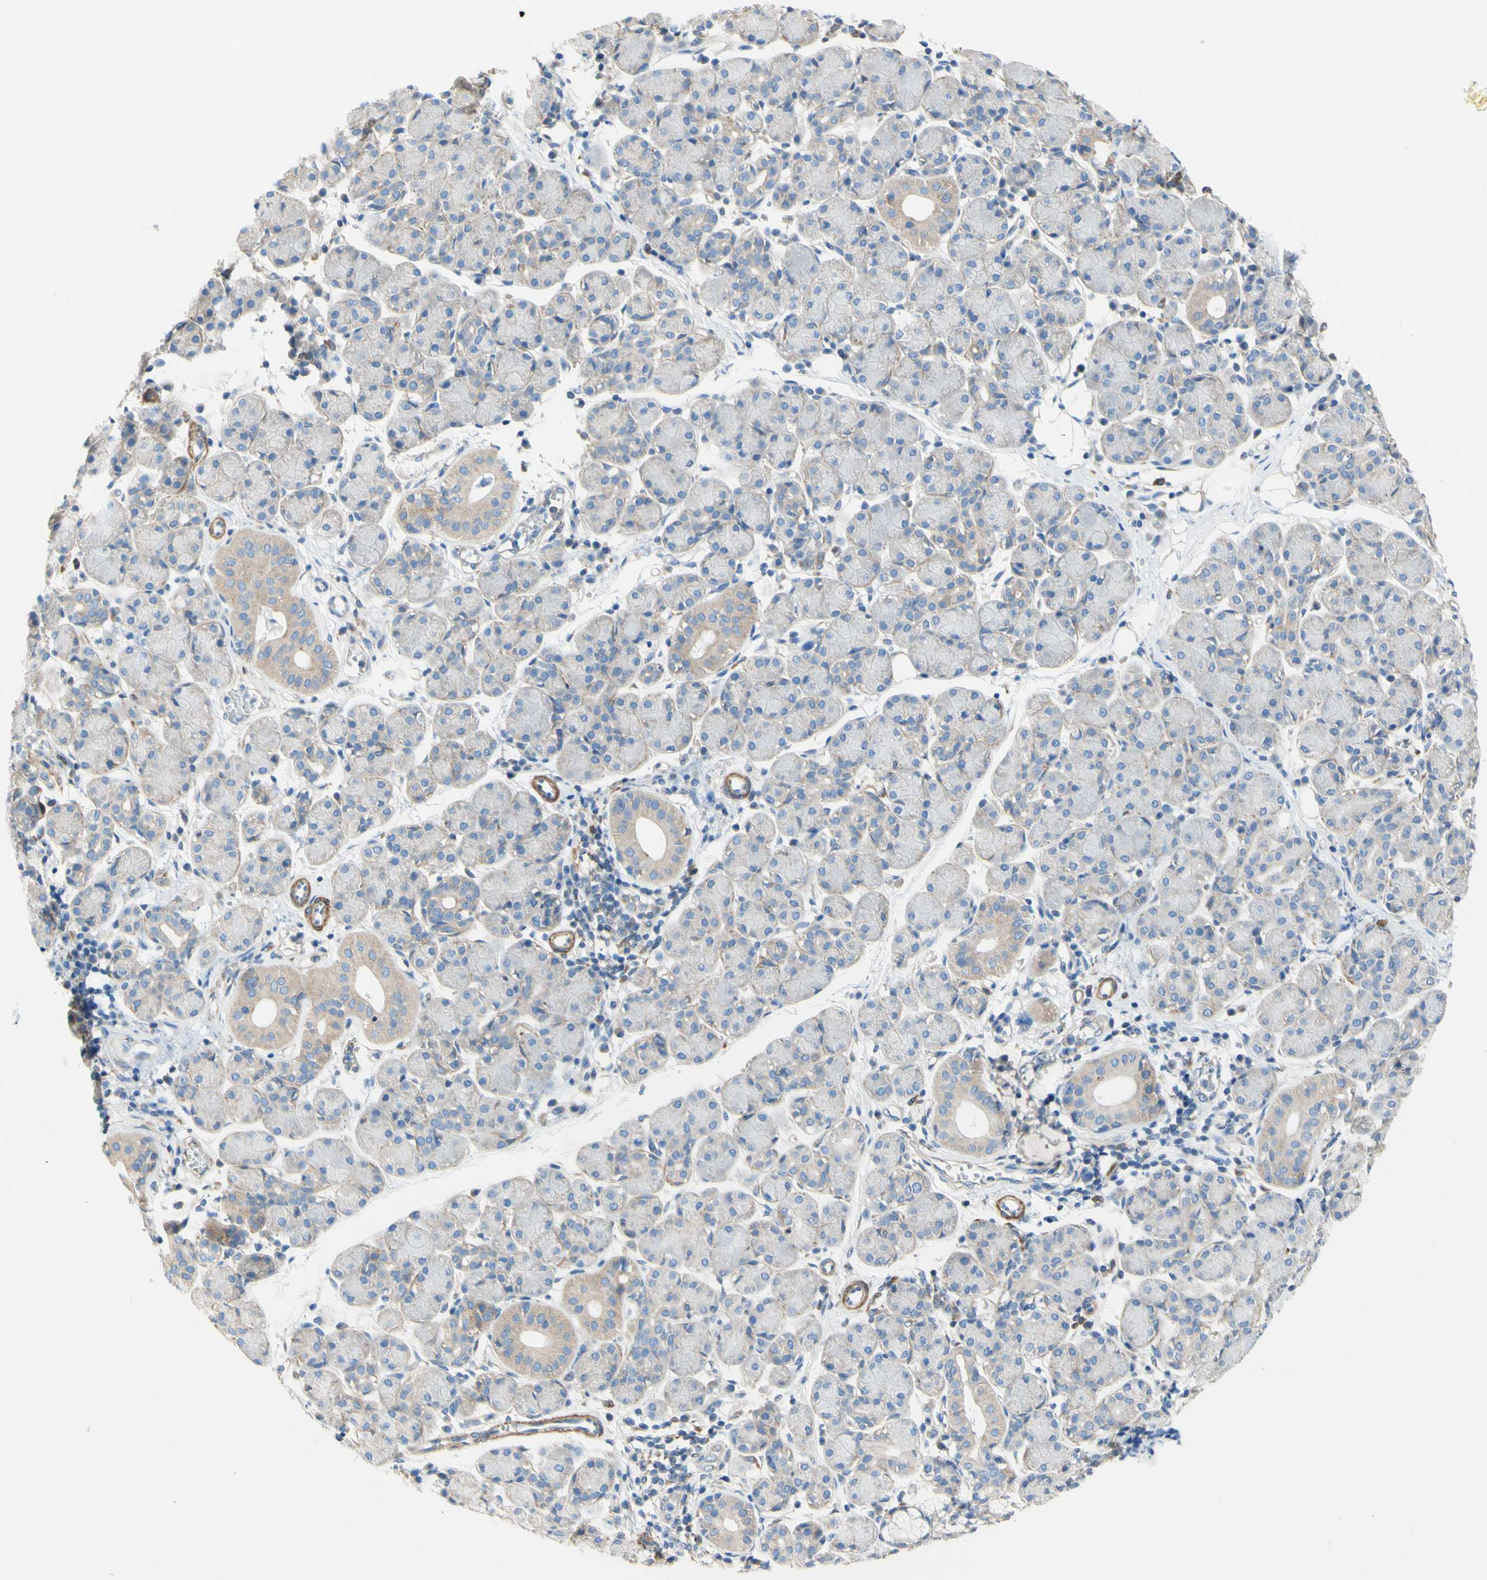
{"staining": {"intensity": "weak", "quantity": "<25%", "location": "cytoplasmic/membranous"}, "tissue": "salivary gland", "cell_type": "Glandular cells", "image_type": "normal", "snomed": [{"axis": "morphology", "description": "Normal tissue, NOS"}, {"axis": "morphology", "description": "Inflammation, NOS"}, {"axis": "topography", "description": "Lymph node"}, {"axis": "topography", "description": "Salivary gland"}], "caption": "The image reveals no staining of glandular cells in normal salivary gland.", "gene": "RETREG2", "patient": {"sex": "male", "age": 3}}